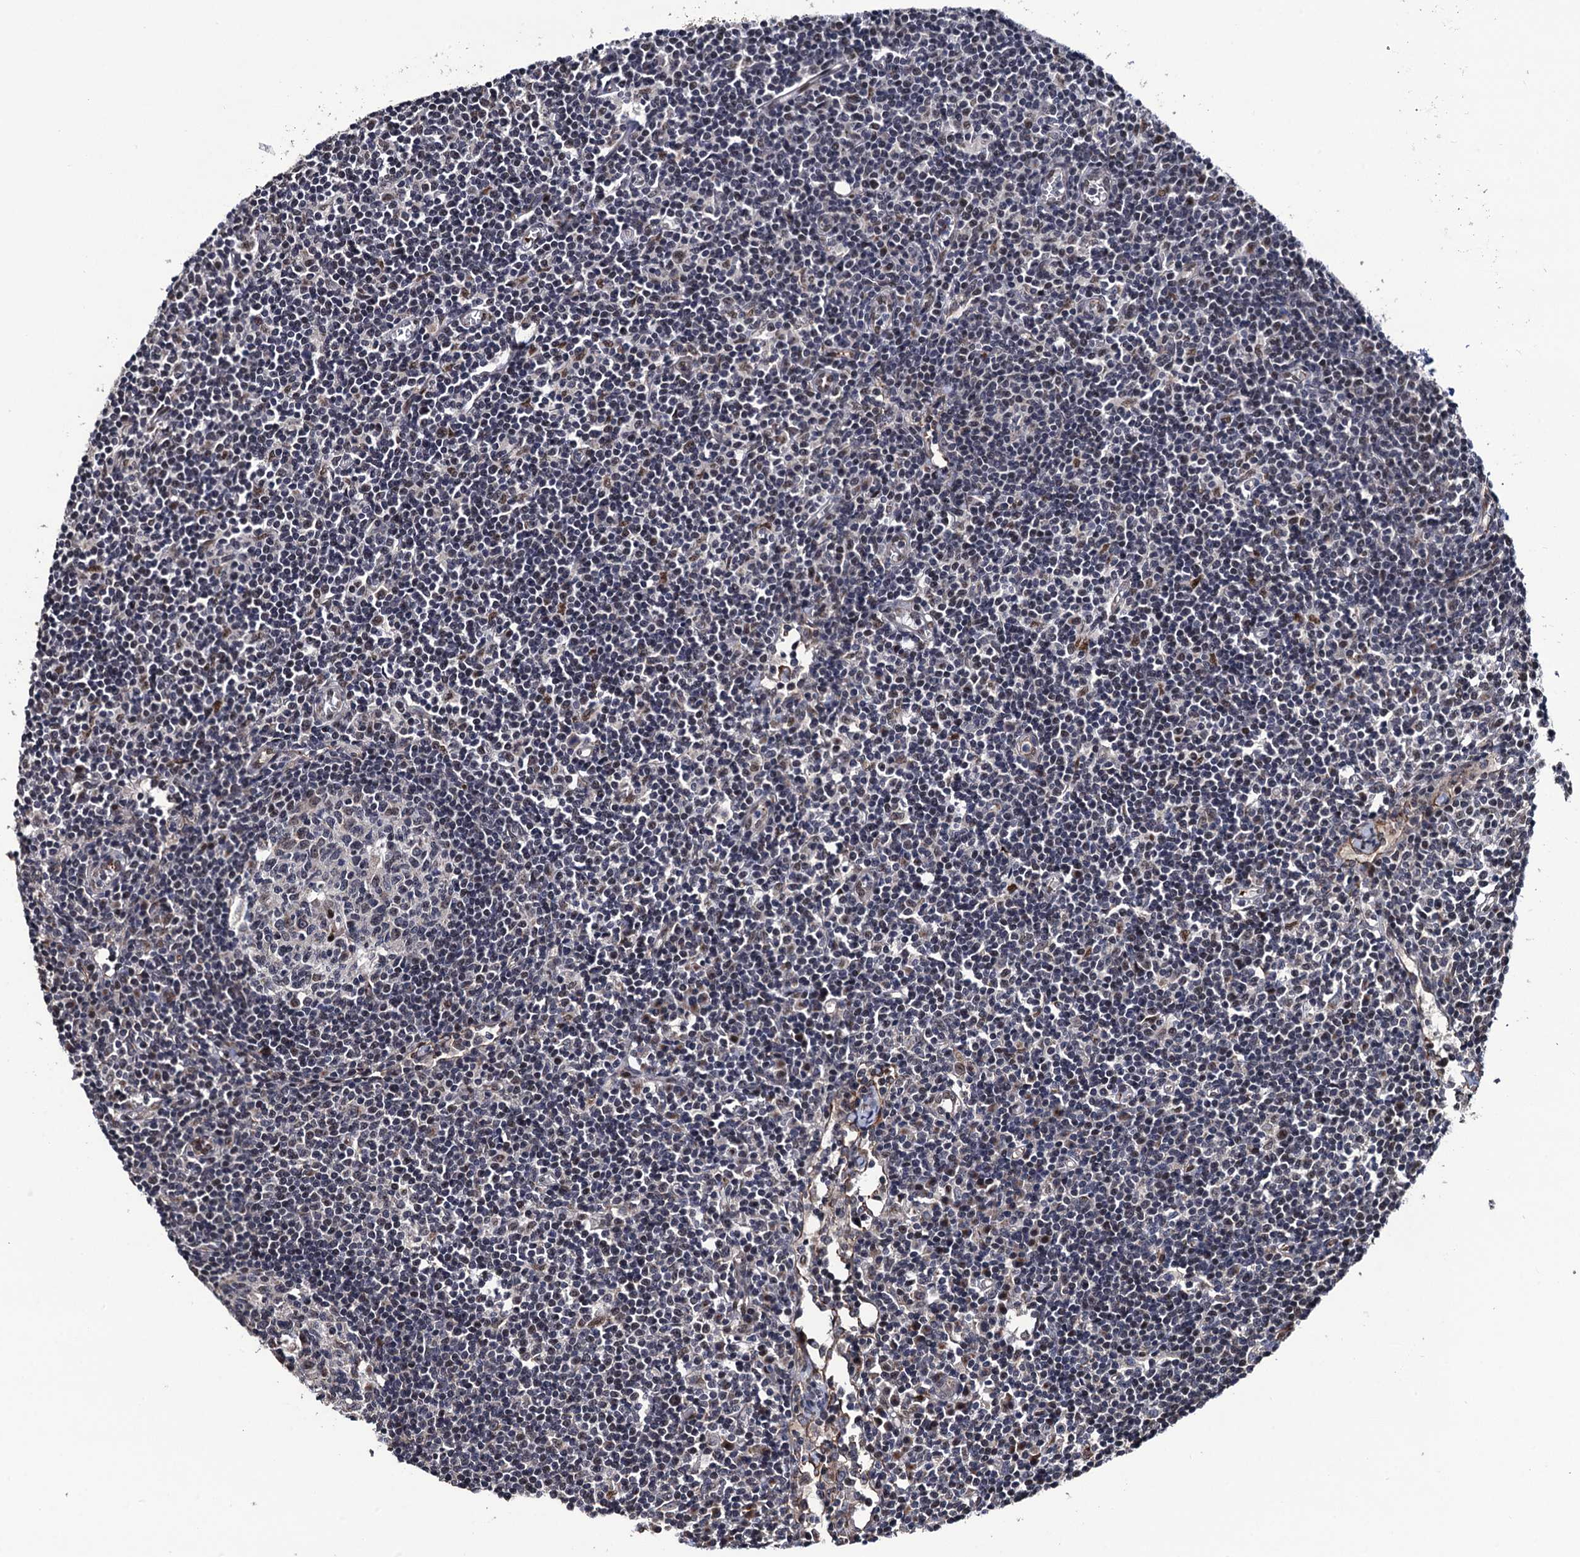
{"staining": {"intensity": "moderate", "quantity": "<25%", "location": "nuclear"}, "tissue": "lymph node", "cell_type": "Germinal center cells", "image_type": "normal", "snomed": [{"axis": "morphology", "description": "Normal tissue, NOS"}, {"axis": "topography", "description": "Lymph node"}], "caption": "A high-resolution micrograph shows immunohistochemistry staining of benign lymph node, which displays moderate nuclear positivity in approximately <25% of germinal center cells. The protein of interest is stained brown, and the nuclei are stained in blue (DAB (3,3'-diaminobenzidine) IHC with brightfield microscopy, high magnification).", "gene": "LRRC63", "patient": {"sex": "female", "age": 55}}